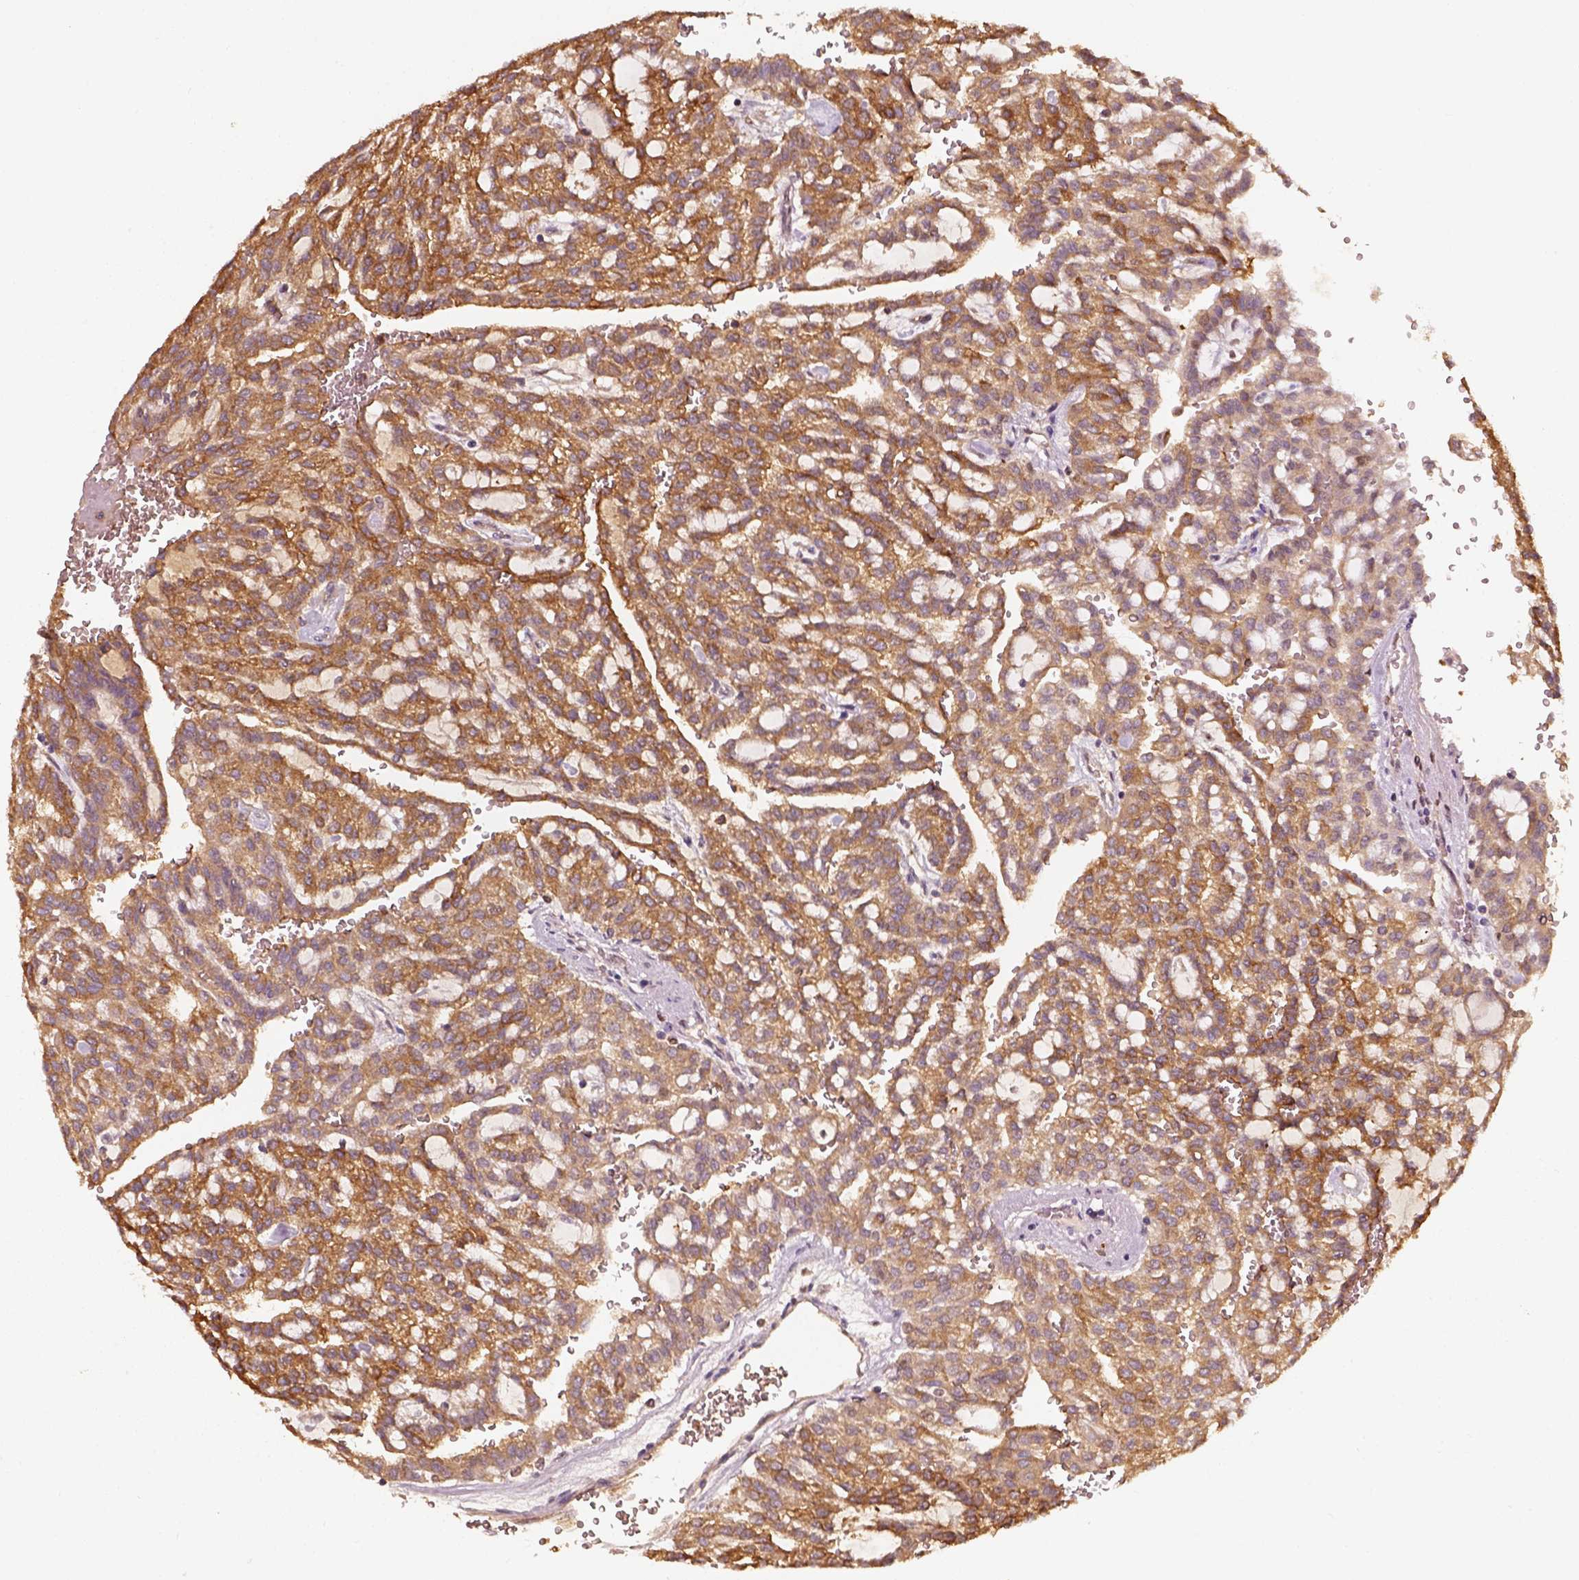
{"staining": {"intensity": "moderate", "quantity": ">75%", "location": "cytoplasmic/membranous"}, "tissue": "renal cancer", "cell_type": "Tumor cells", "image_type": "cancer", "snomed": [{"axis": "morphology", "description": "Adenocarcinoma, NOS"}, {"axis": "topography", "description": "Kidney"}], "caption": "Immunohistochemical staining of human renal cancer demonstrates medium levels of moderate cytoplasmic/membranous protein positivity in about >75% of tumor cells.", "gene": "SQSTM1", "patient": {"sex": "male", "age": 63}}